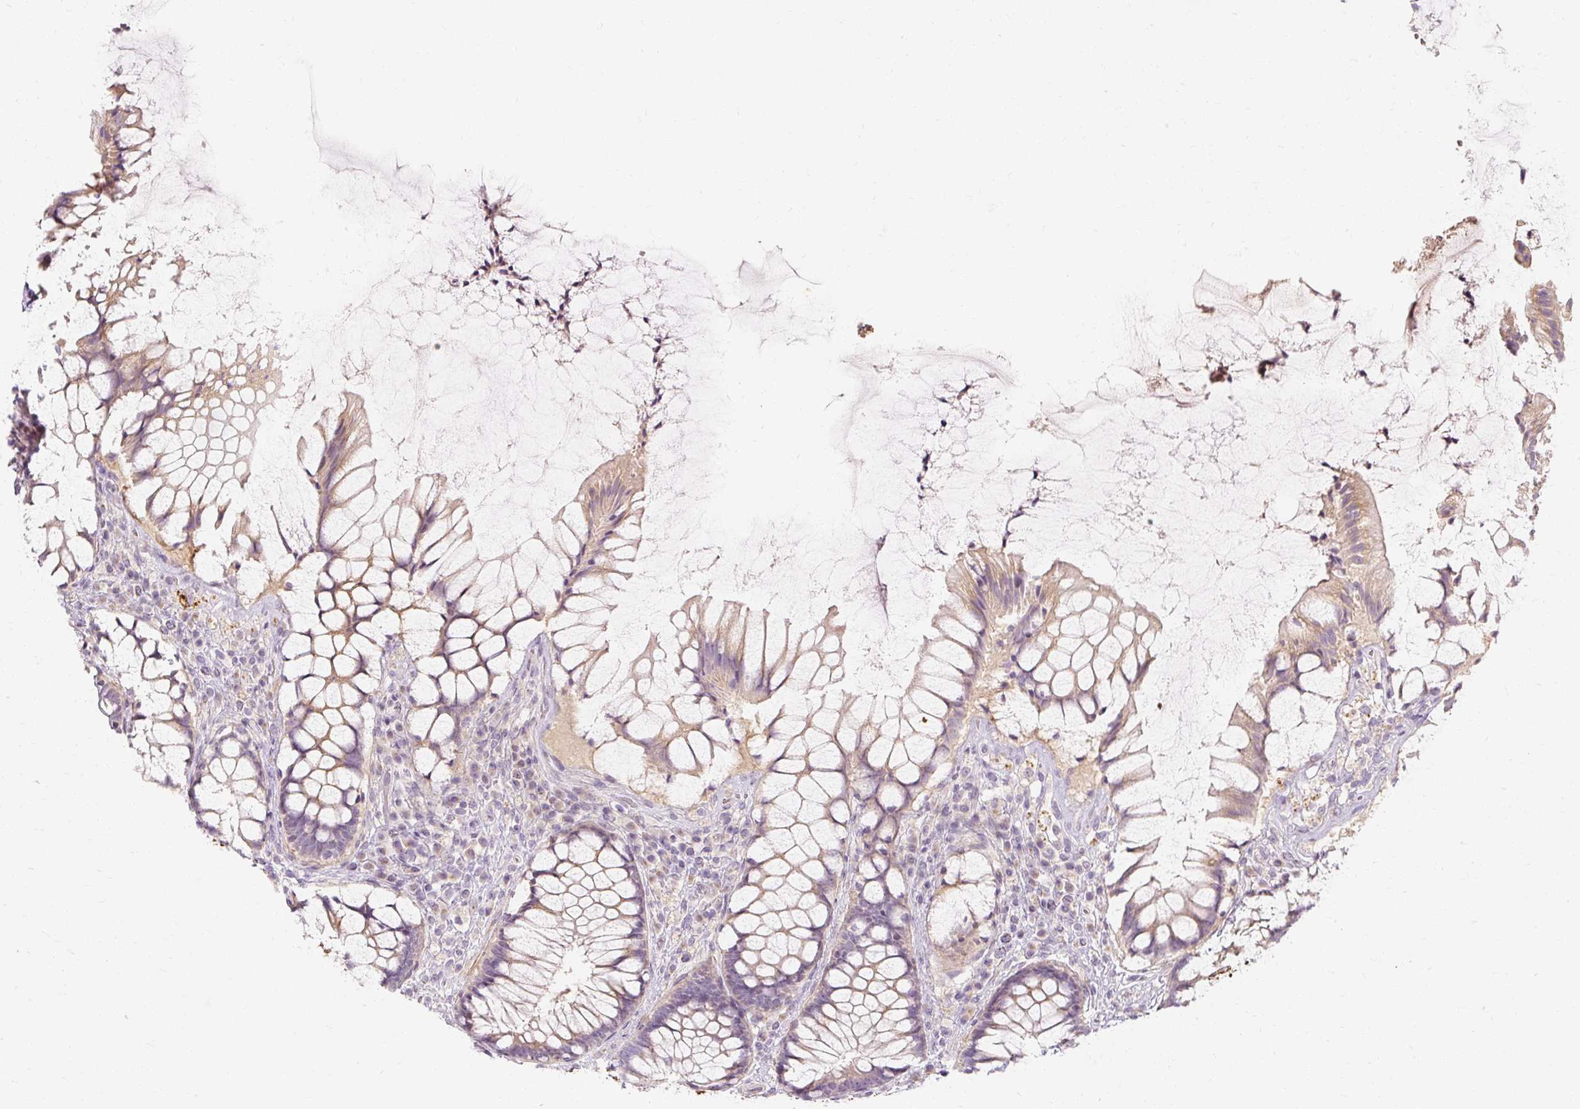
{"staining": {"intensity": "weak", "quantity": ">75%", "location": "cytoplasmic/membranous"}, "tissue": "rectum", "cell_type": "Glandular cells", "image_type": "normal", "snomed": [{"axis": "morphology", "description": "Normal tissue, NOS"}, {"axis": "topography", "description": "Rectum"}], "caption": "Immunohistochemical staining of normal rectum shows low levels of weak cytoplasmic/membranous positivity in approximately >75% of glandular cells. The staining was performed using DAB to visualize the protein expression in brown, while the nuclei were stained in blue with hematoxylin (Magnification: 20x).", "gene": "CAPN3", "patient": {"sex": "female", "age": 58}}